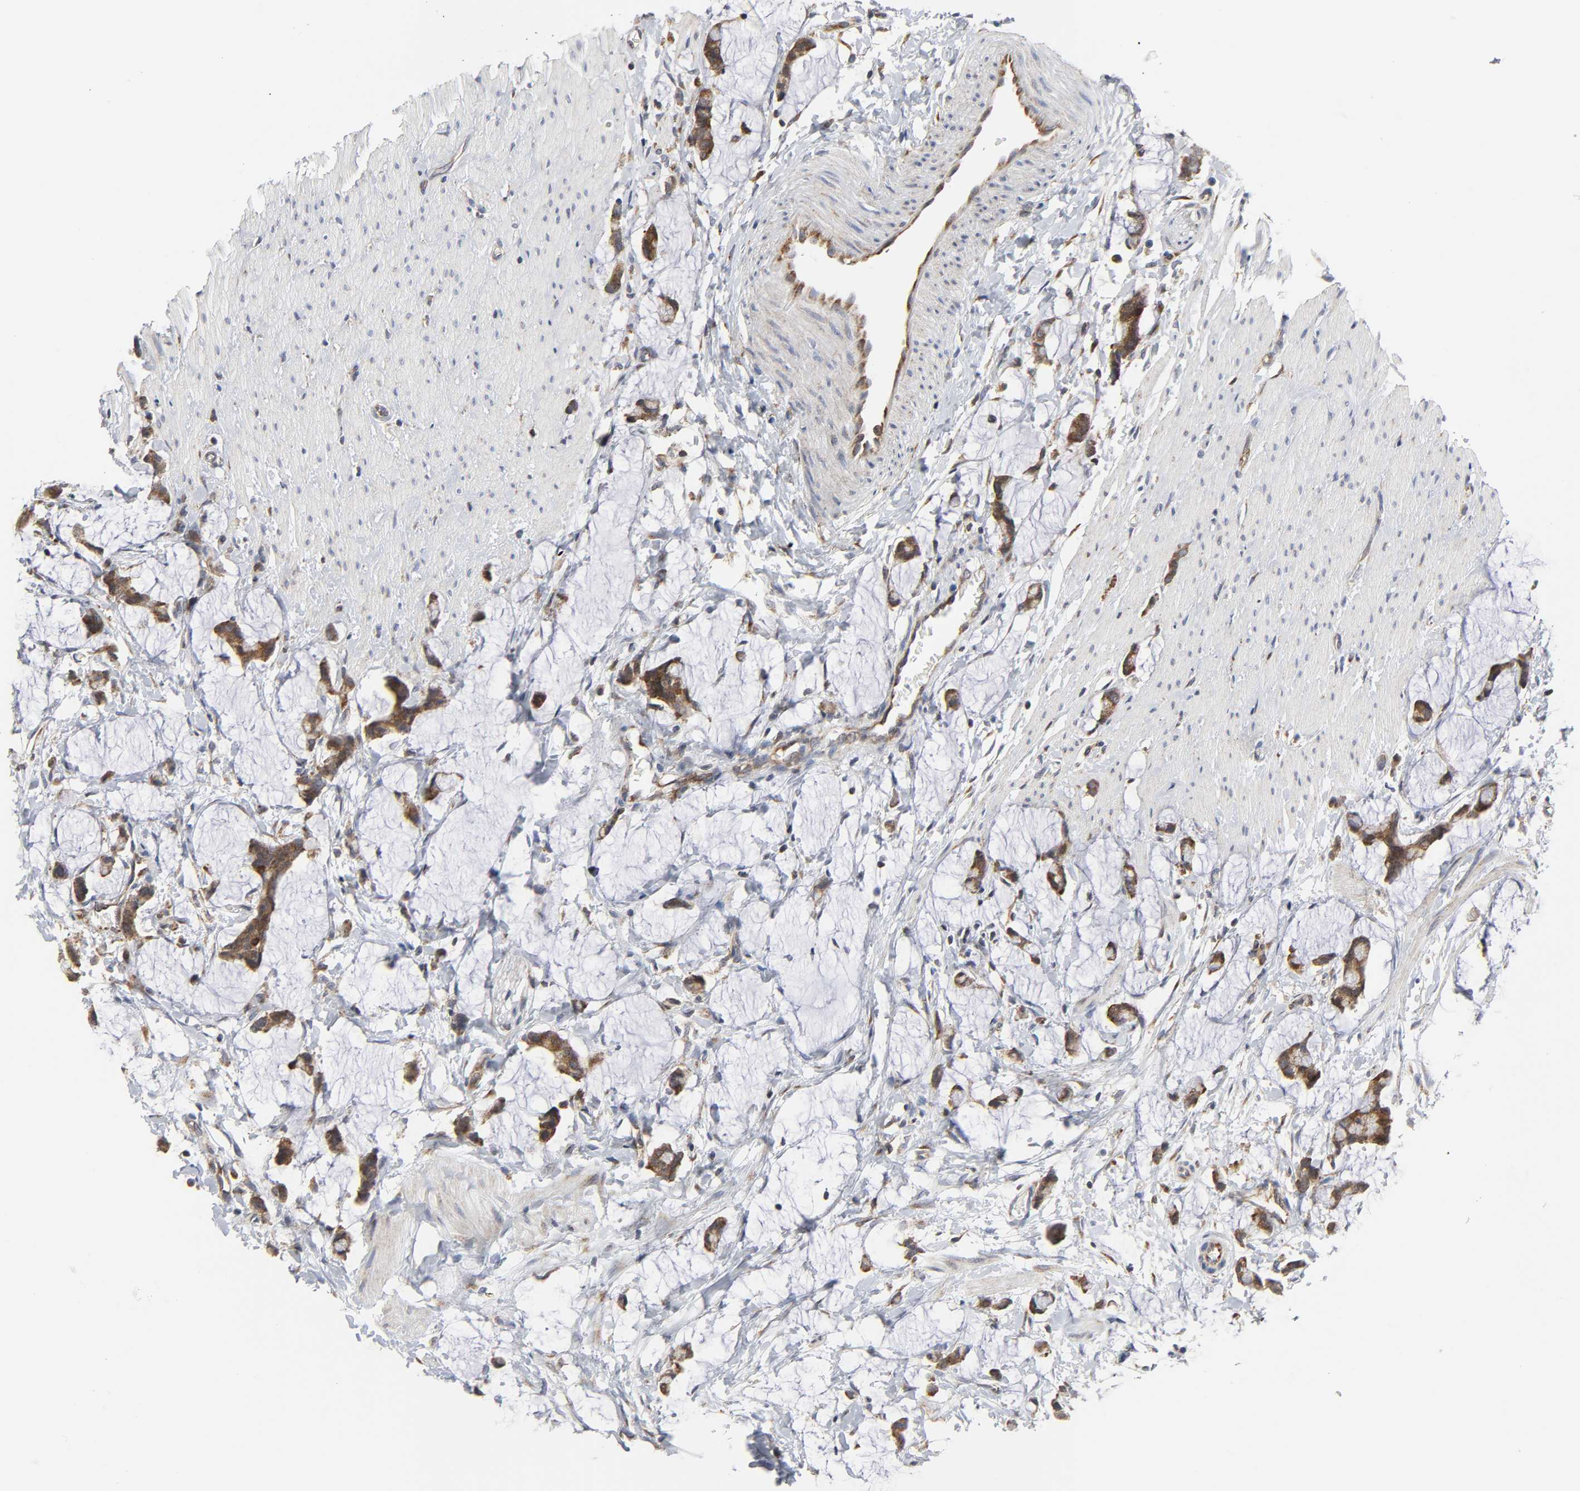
{"staining": {"intensity": "strong", "quantity": ">75%", "location": "cytoplasmic/membranous"}, "tissue": "colorectal cancer", "cell_type": "Tumor cells", "image_type": "cancer", "snomed": [{"axis": "morphology", "description": "Adenocarcinoma, NOS"}, {"axis": "topography", "description": "Colon"}], "caption": "This image displays adenocarcinoma (colorectal) stained with immunohistochemistry to label a protein in brown. The cytoplasmic/membranous of tumor cells show strong positivity for the protein. Nuclei are counter-stained blue.", "gene": "BAX", "patient": {"sex": "male", "age": 14}}